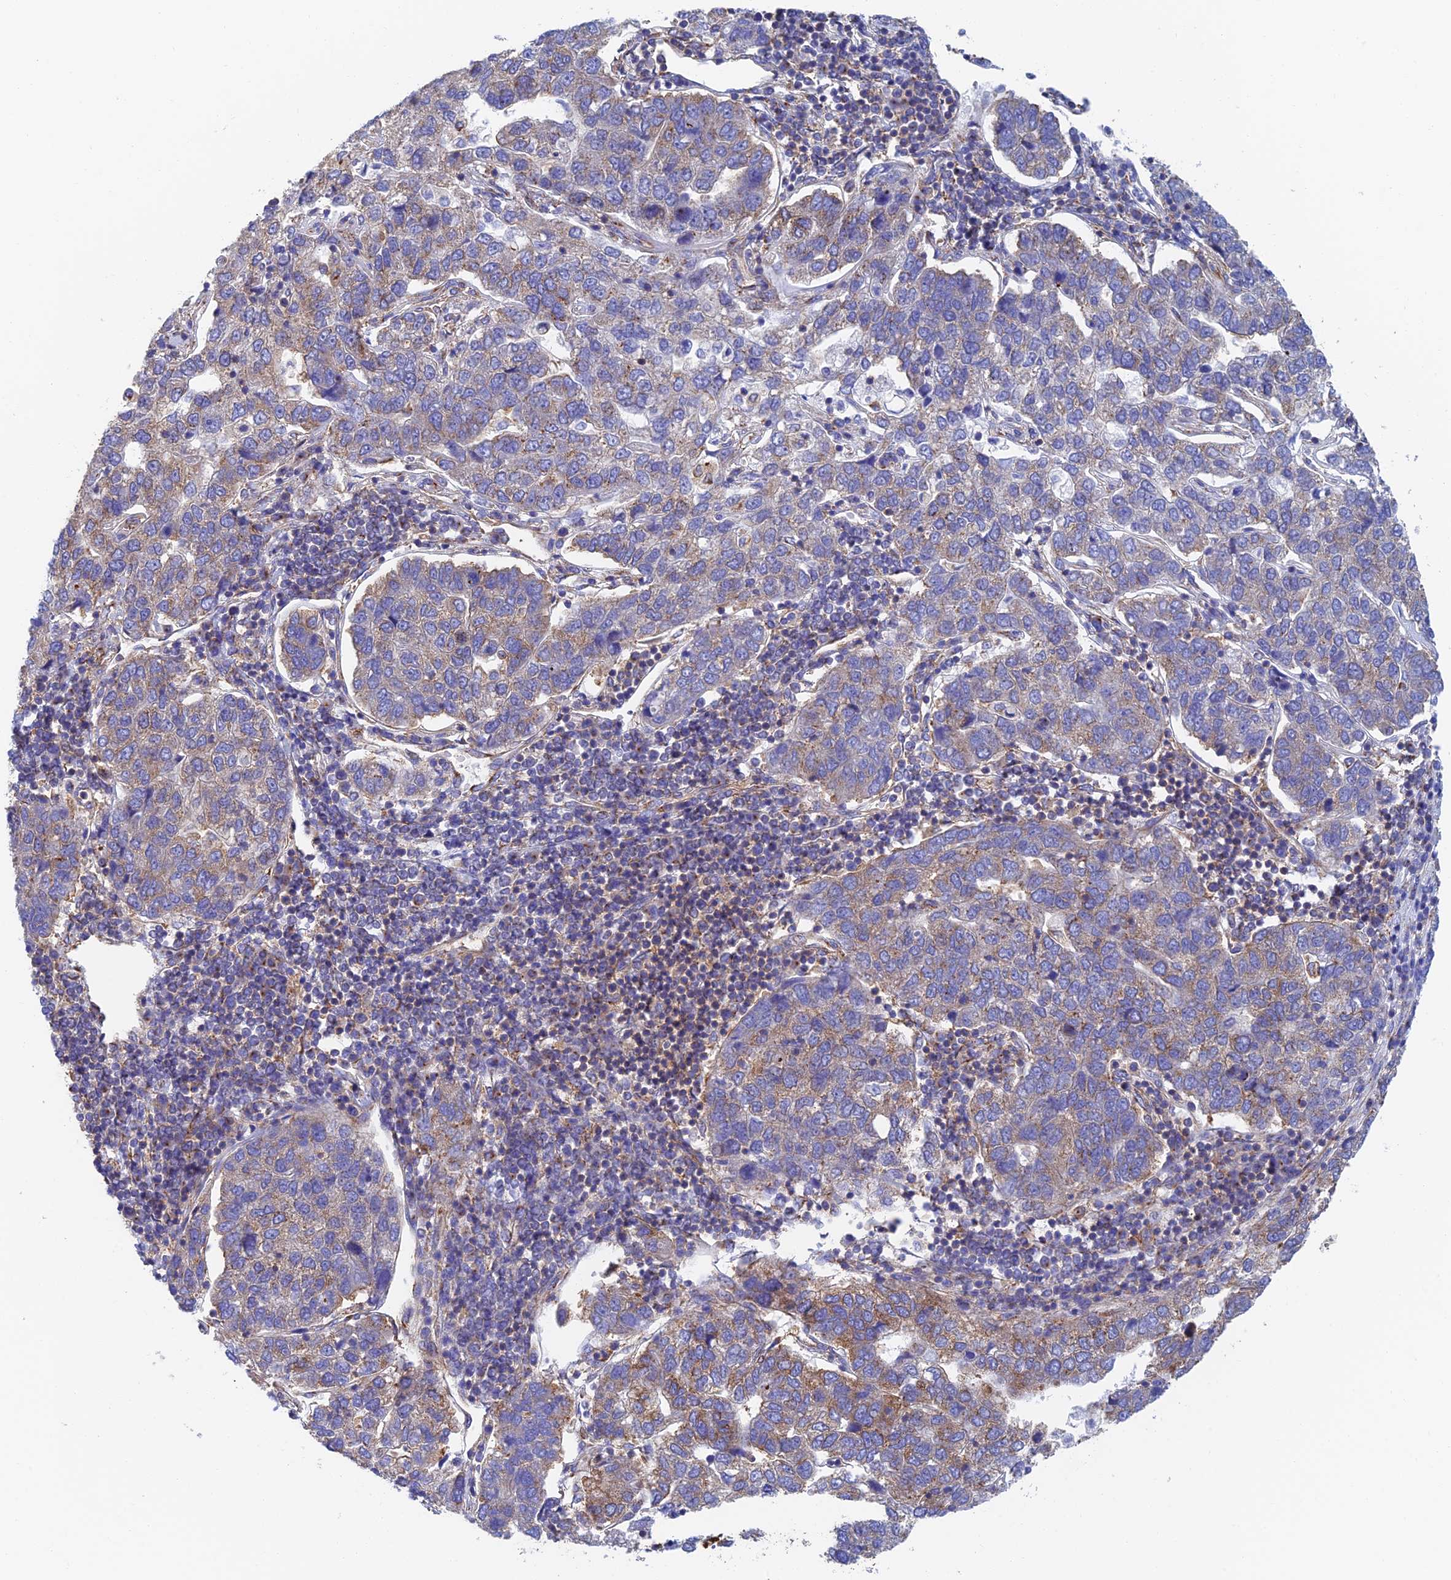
{"staining": {"intensity": "weak", "quantity": "<25%", "location": "cytoplasmic/membranous"}, "tissue": "pancreatic cancer", "cell_type": "Tumor cells", "image_type": "cancer", "snomed": [{"axis": "morphology", "description": "Adenocarcinoma, NOS"}, {"axis": "topography", "description": "Pancreas"}], "caption": "Immunohistochemistry histopathology image of pancreatic cancer stained for a protein (brown), which displays no staining in tumor cells. The staining is performed using DAB (3,3'-diaminobenzidine) brown chromogen with nuclei counter-stained in using hematoxylin.", "gene": "DCTN2", "patient": {"sex": "female", "age": 61}}